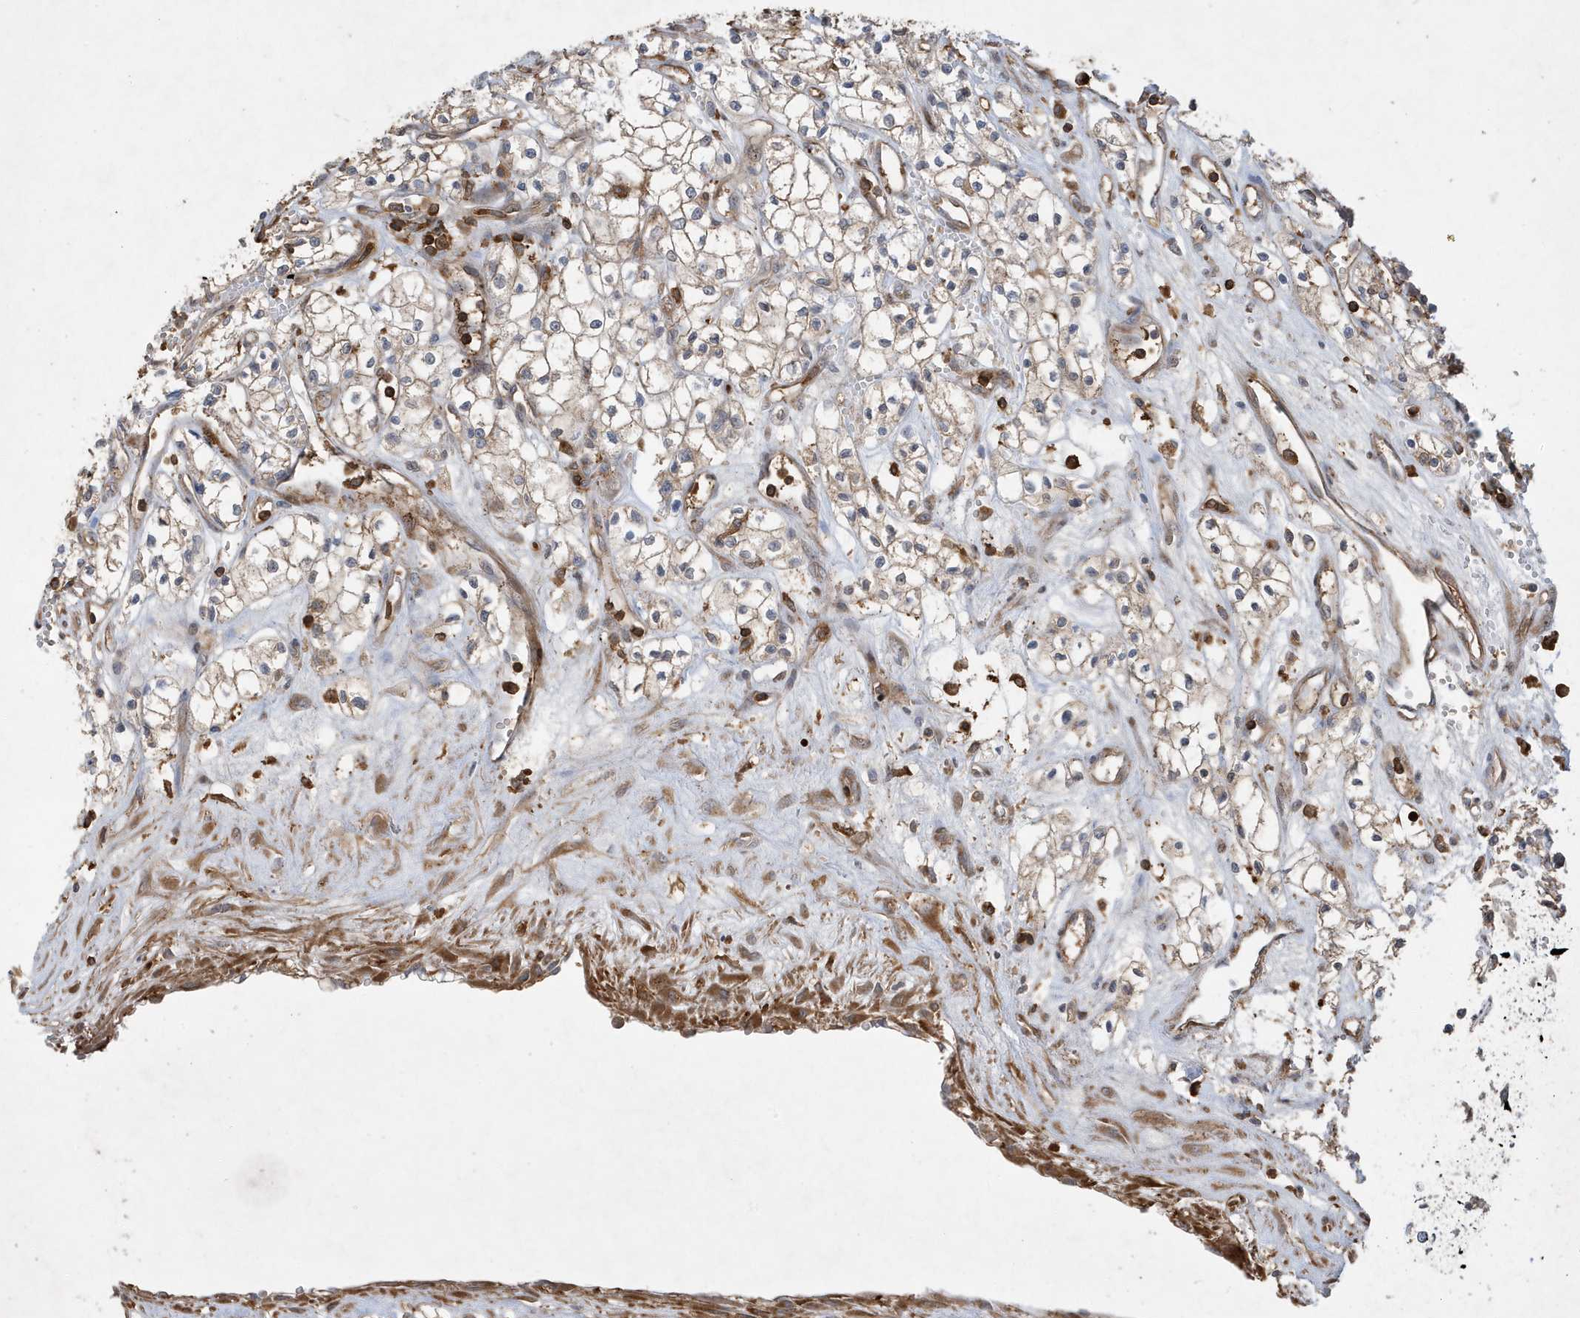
{"staining": {"intensity": "weak", "quantity": "<25%", "location": "cytoplasmic/membranous"}, "tissue": "renal cancer", "cell_type": "Tumor cells", "image_type": "cancer", "snomed": [{"axis": "morphology", "description": "Adenocarcinoma, NOS"}, {"axis": "topography", "description": "Kidney"}], "caption": "Immunohistochemistry (IHC) of human renal cancer (adenocarcinoma) reveals no expression in tumor cells.", "gene": "LAPTM4A", "patient": {"sex": "male", "age": 59}}